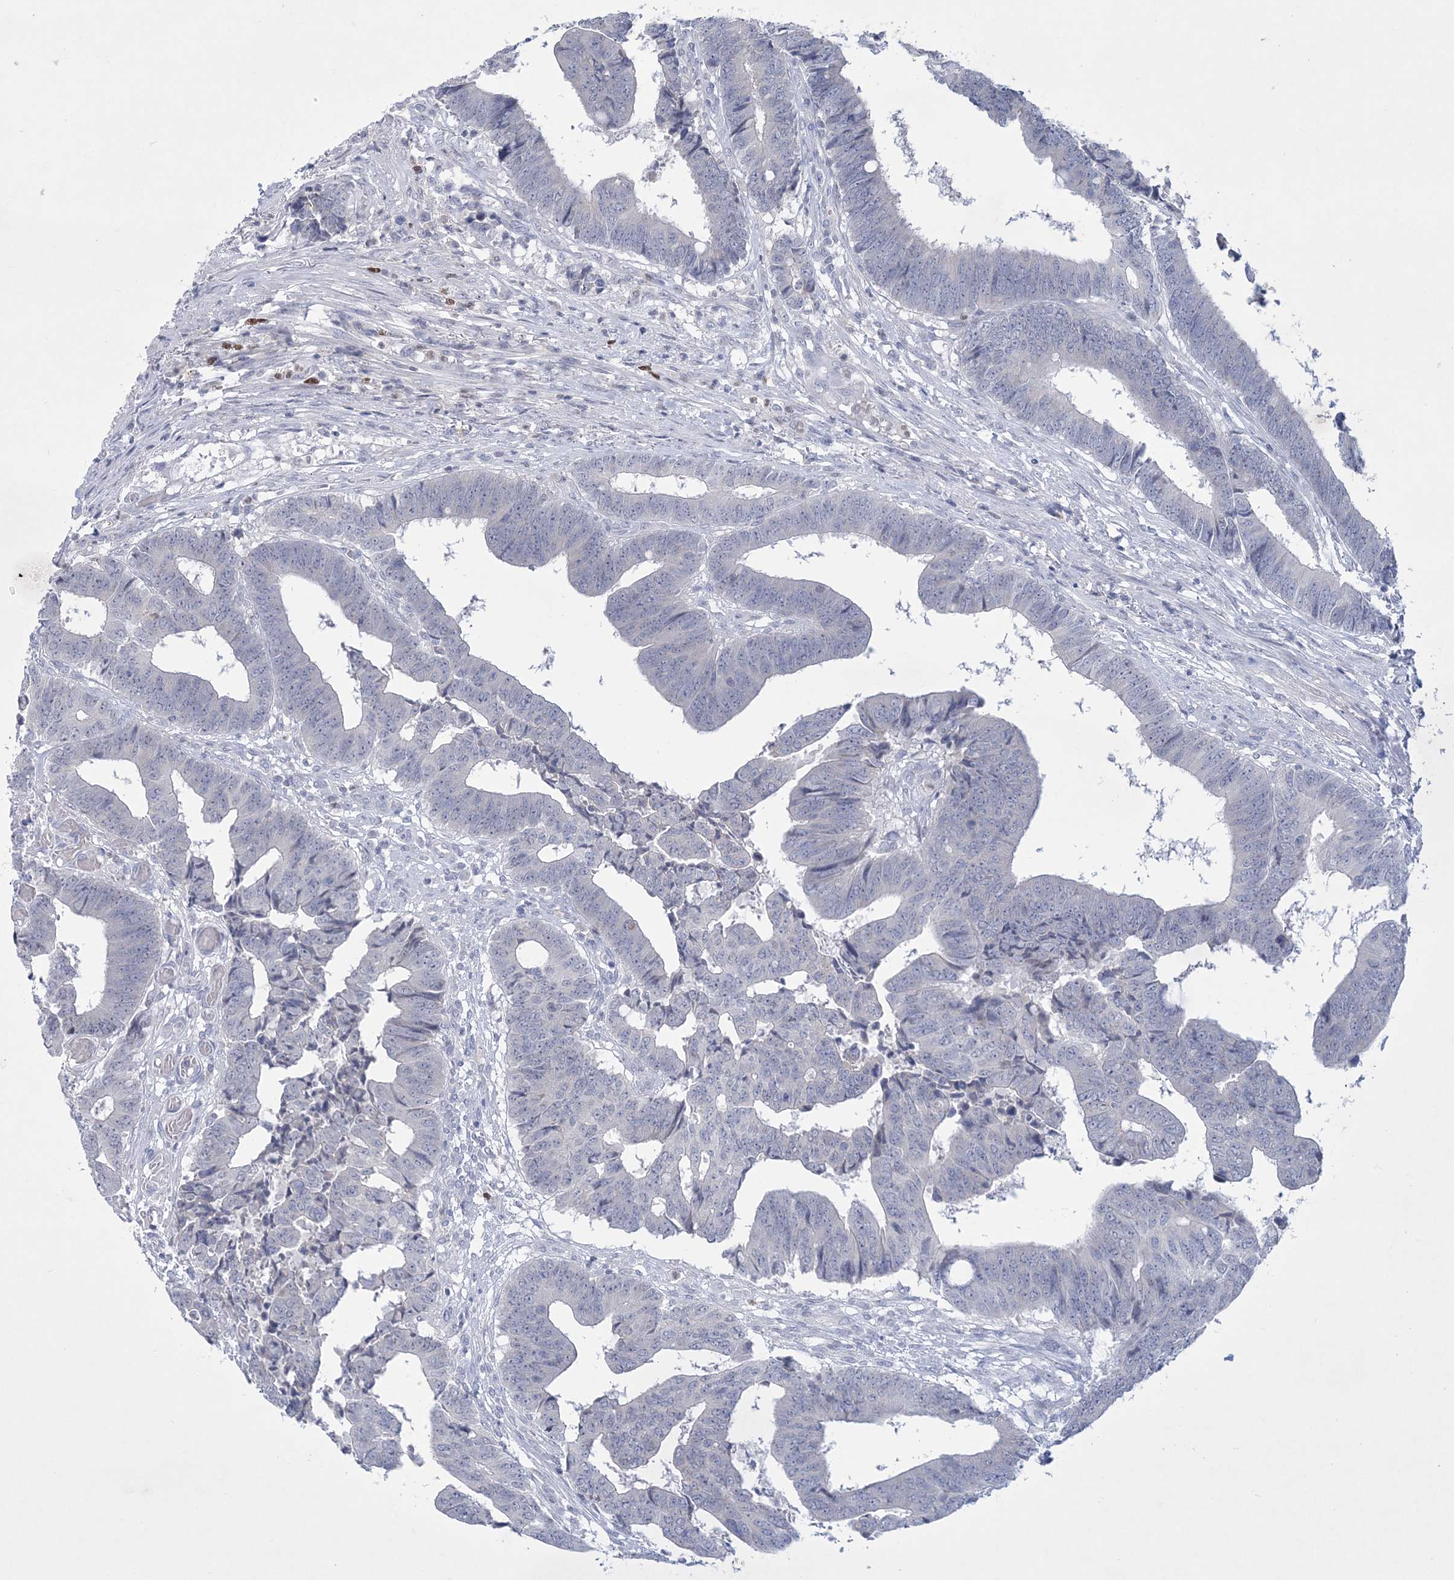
{"staining": {"intensity": "negative", "quantity": "none", "location": "none"}, "tissue": "colorectal cancer", "cell_type": "Tumor cells", "image_type": "cancer", "snomed": [{"axis": "morphology", "description": "Adenocarcinoma, NOS"}, {"axis": "topography", "description": "Rectum"}], "caption": "This image is of colorectal cancer (adenocarcinoma) stained with IHC to label a protein in brown with the nuclei are counter-stained blue. There is no staining in tumor cells. (DAB (3,3'-diaminobenzidine) IHC, high magnification).", "gene": "WDR27", "patient": {"sex": "male", "age": 84}}